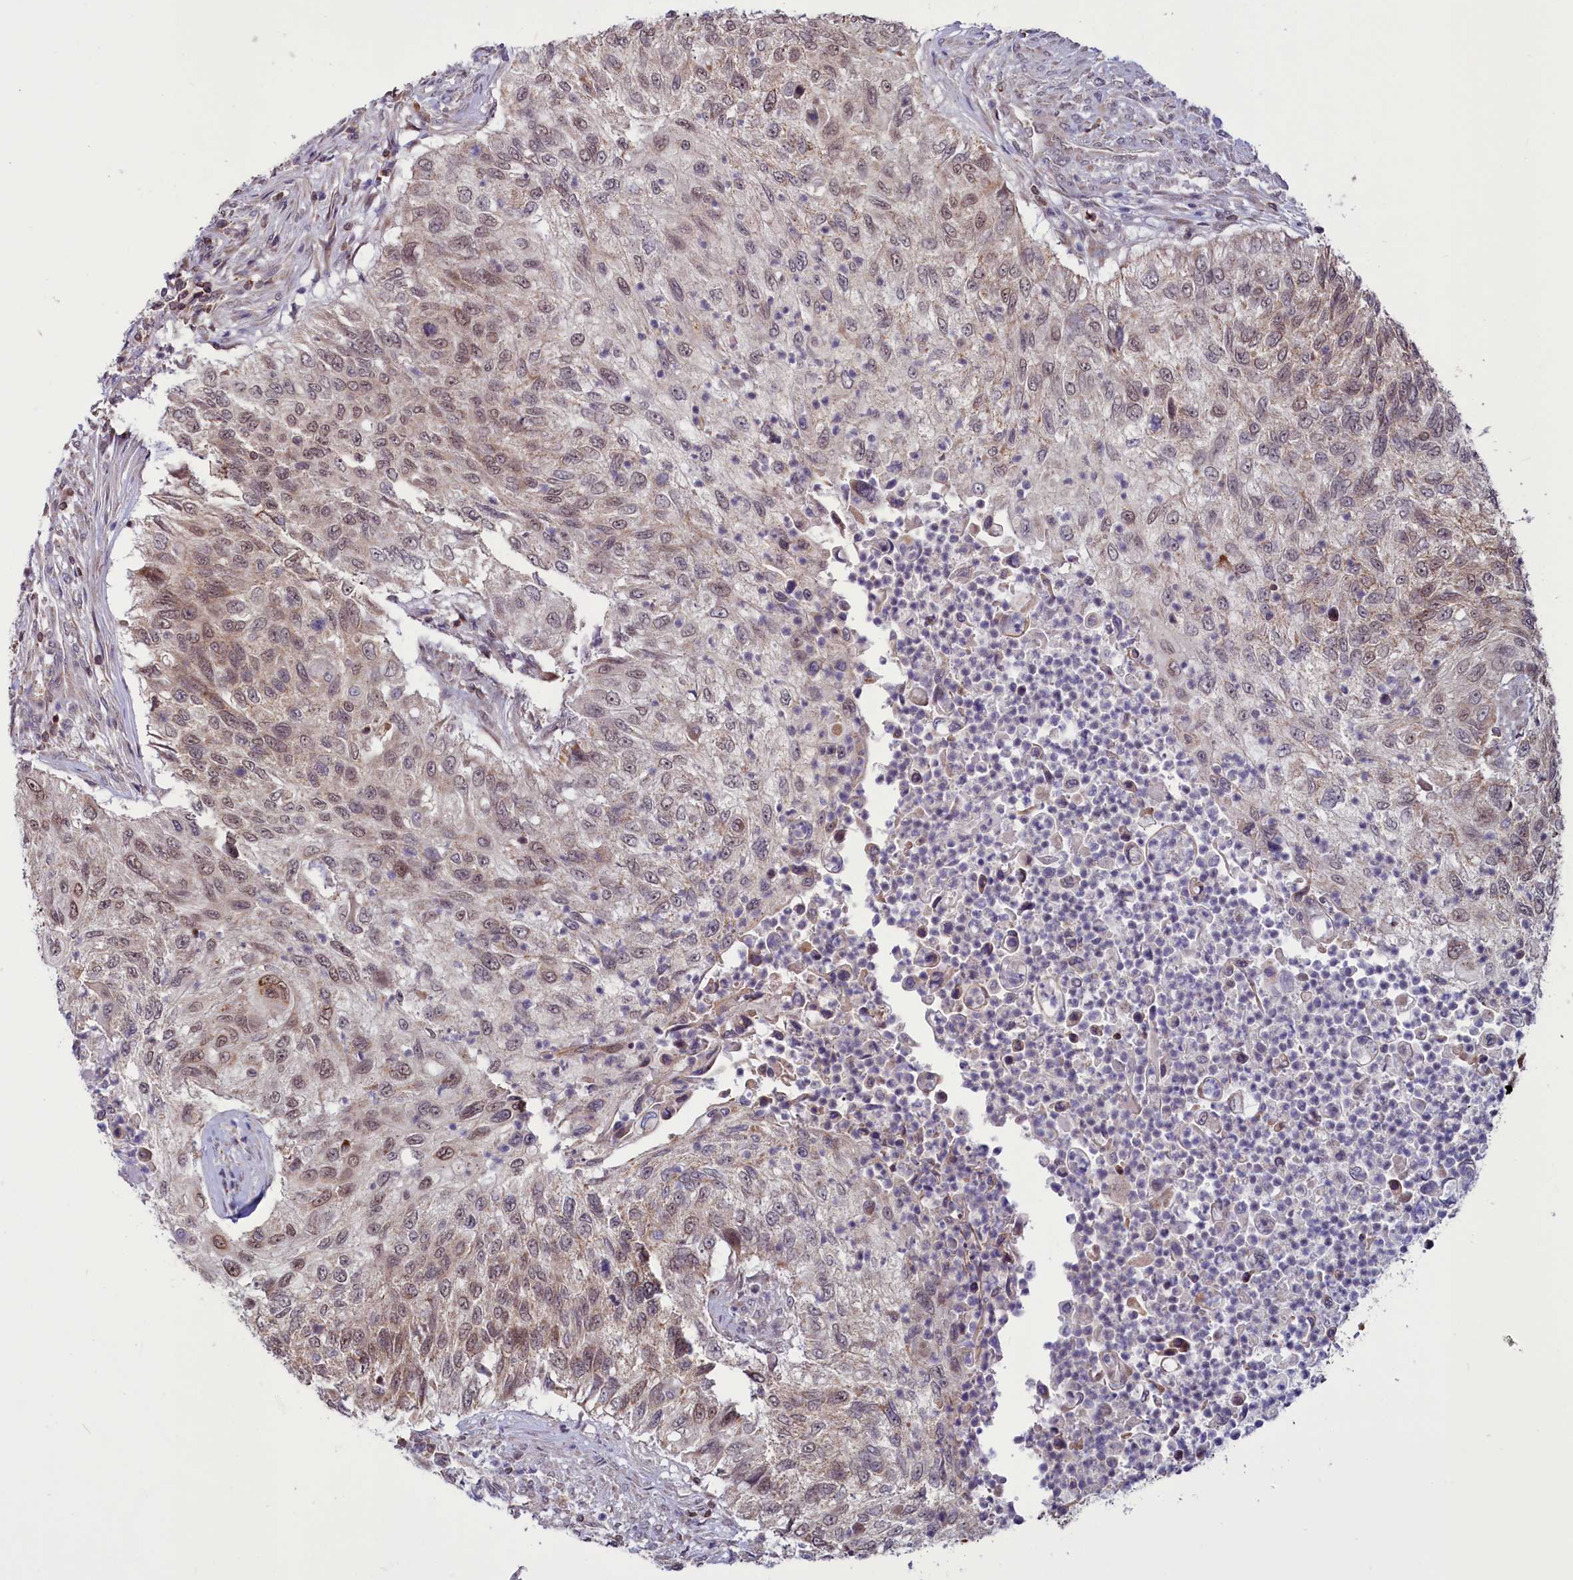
{"staining": {"intensity": "weak", "quantity": "25%-75%", "location": "cytoplasmic/membranous,nuclear"}, "tissue": "urothelial cancer", "cell_type": "Tumor cells", "image_type": "cancer", "snomed": [{"axis": "morphology", "description": "Urothelial carcinoma, High grade"}, {"axis": "topography", "description": "Urinary bladder"}], "caption": "Immunohistochemical staining of urothelial cancer exhibits weak cytoplasmic/membranous and nuclear protein positivity in about 25%-75% of tumor cells.", "gene": "PHC3", "patient": {"sex": "female", "age": 60}}